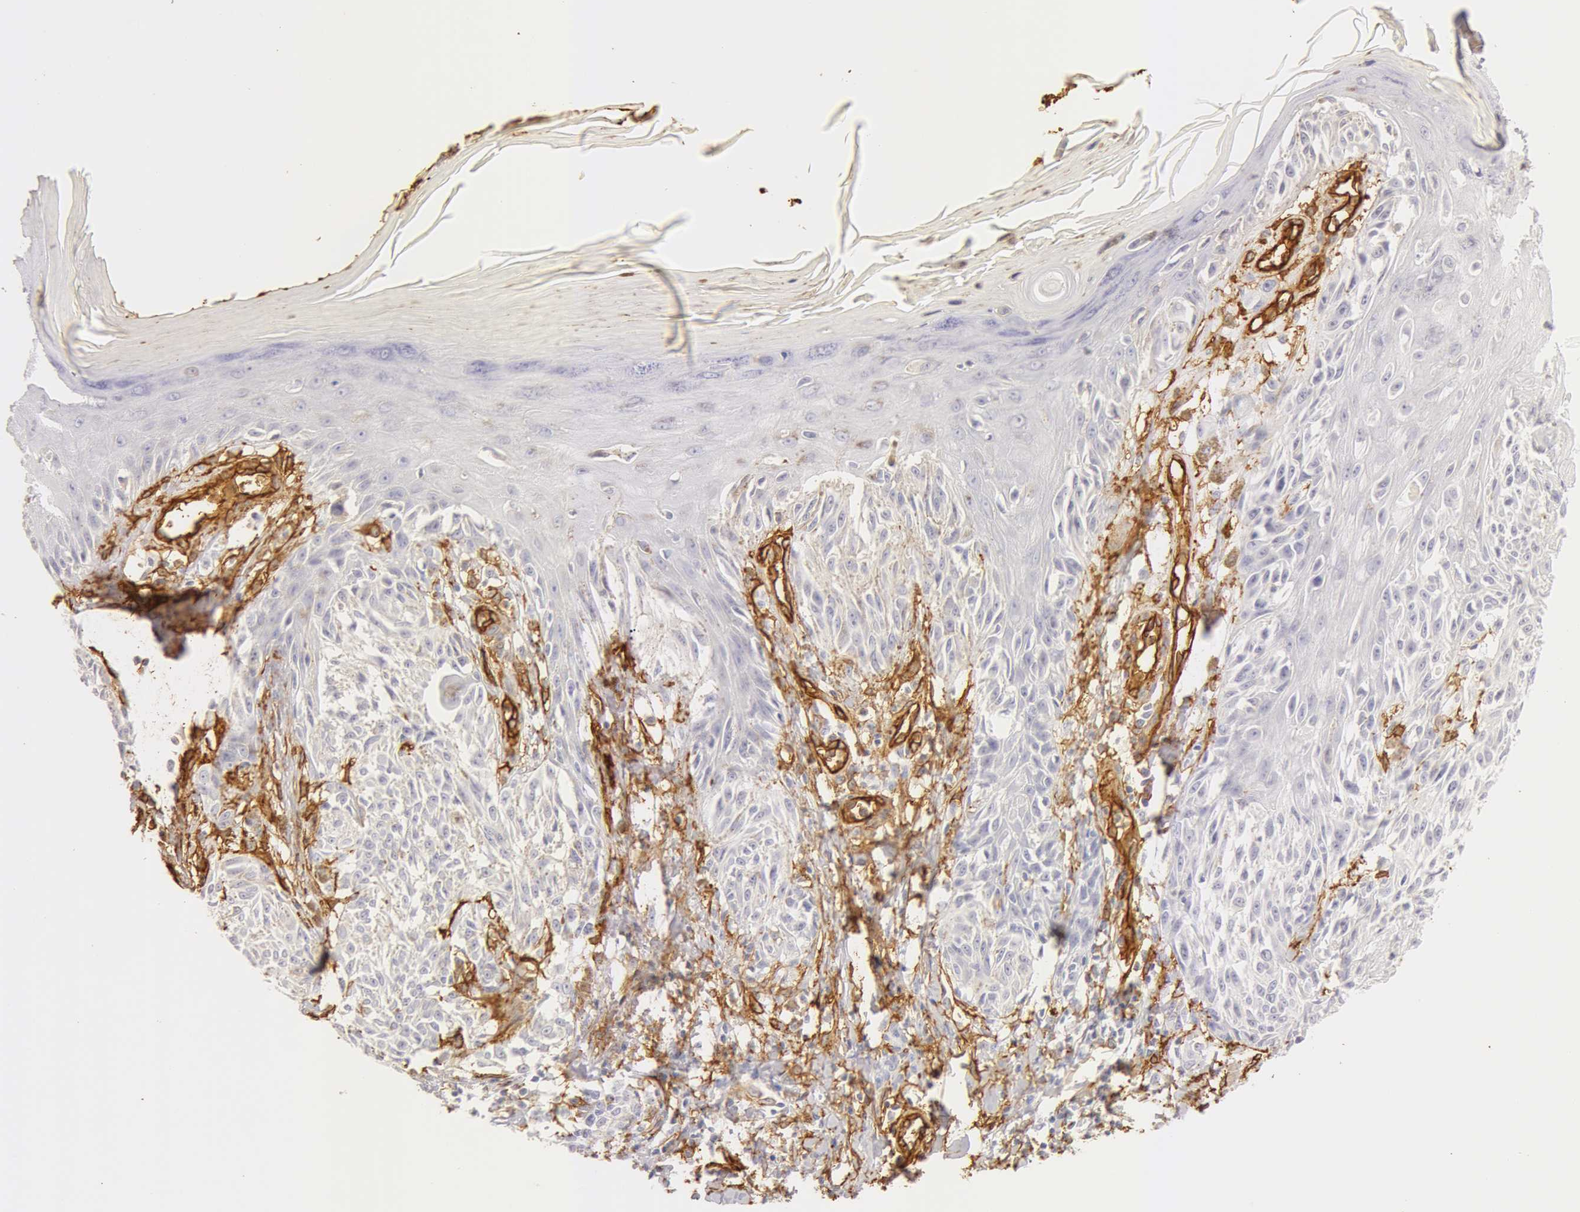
{"staining": {"intensity": "negative", "quantity": "none", "location": "none"}, "tissue": "melanoma", "cell_type": "Tumor cells", "image_type": "cancer", "snomed": [{"axis": "morphology", "description": "Malignant melanoma, NOS"}, {"axis": "topography", "description": "Skin"}], "caption": "The immunohistochemistry (IHC) micrograph has no significant positivity in tumor cells of melanoma tissue.", "gene": "AQP1", "patient": {"sex": "female", "age": 77}}